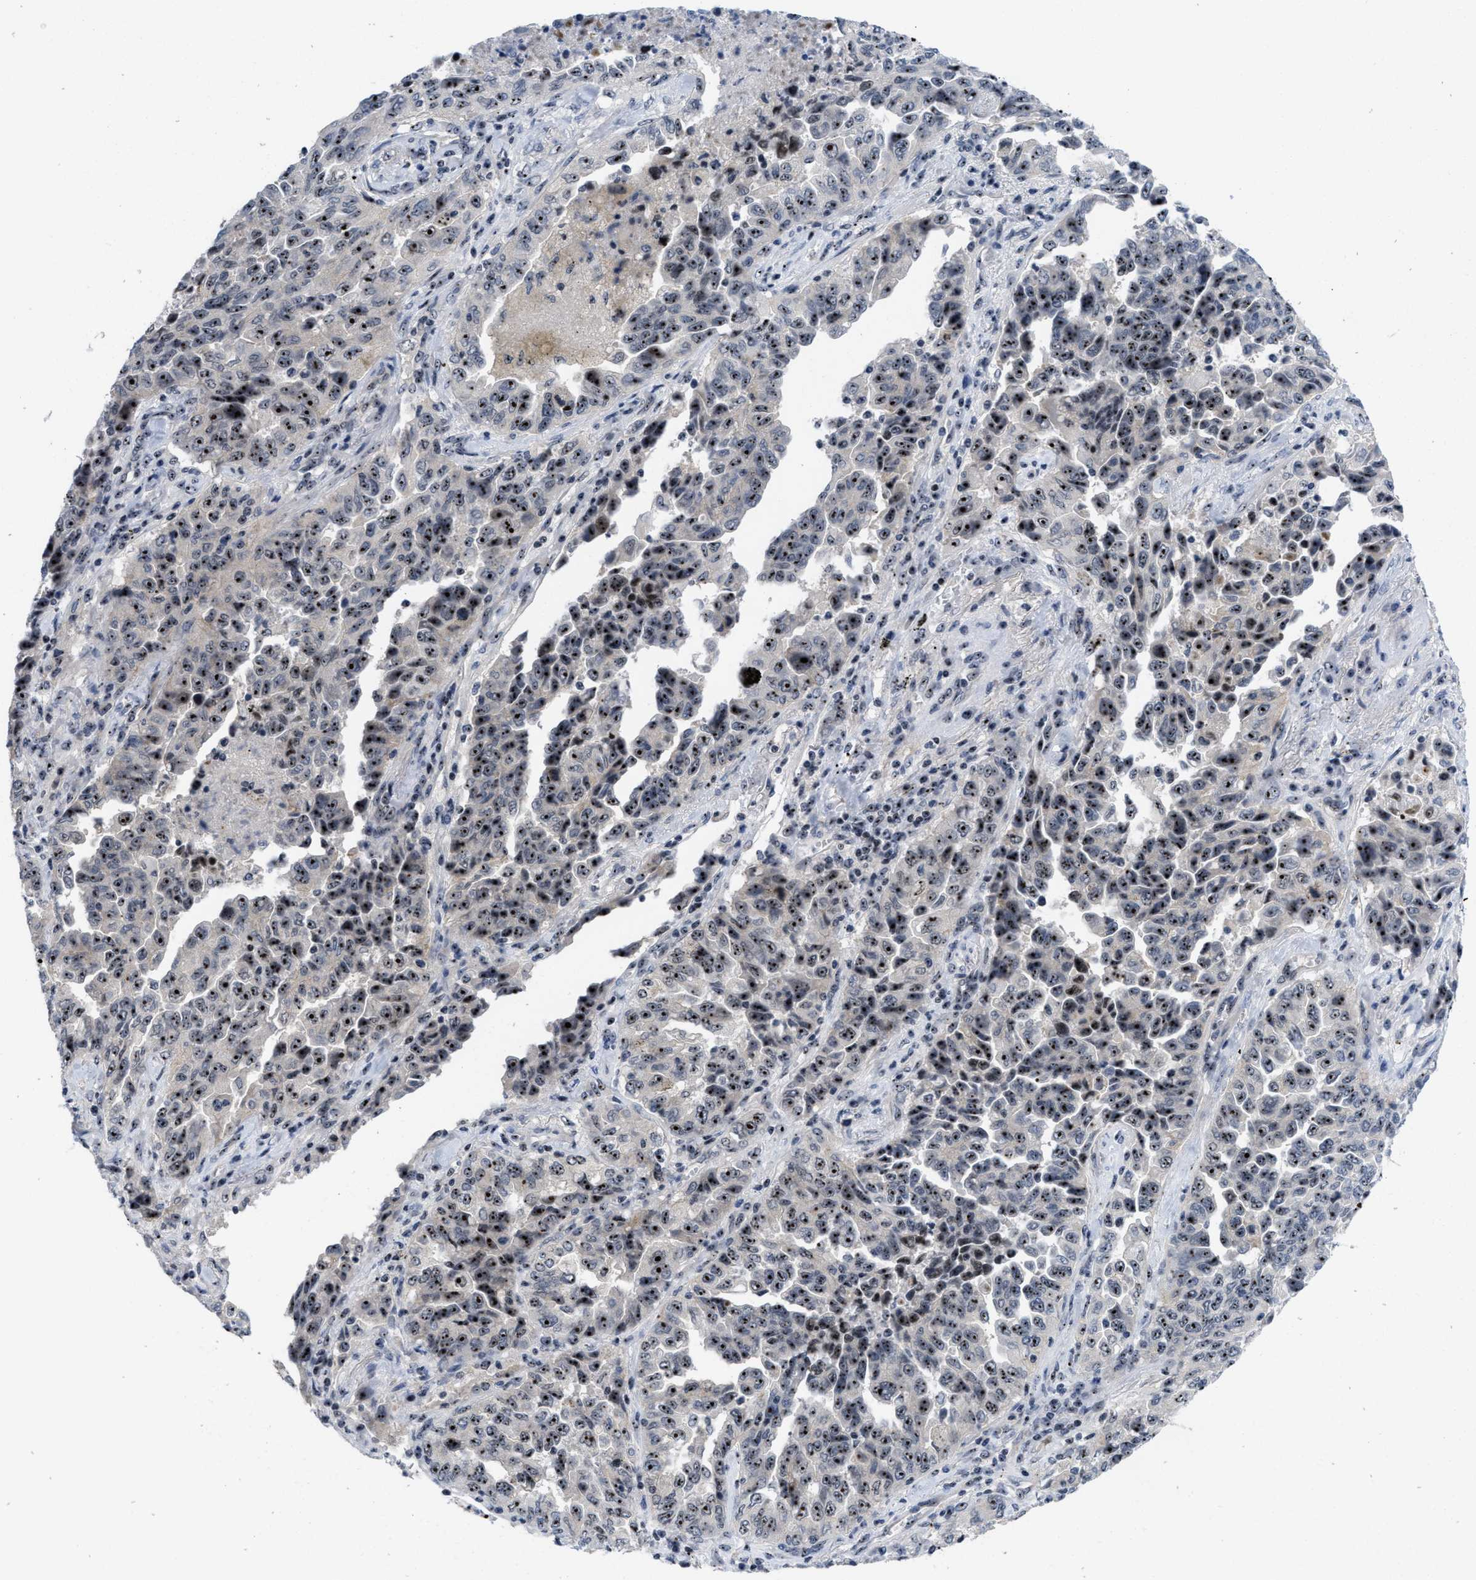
{"staining": {"intensity": "strong", "quantity": ">75%", "location": "nuclear"}, "tissue": "lung cancer", "cell_type": "Tumor cells", "image_type": "cancer", "snomed": [{"axis": "morphology", "description": "Adenocarcinoma, NOS"}, {"axis": "topography", "description": "Lung"}], "caption": "About >75% of tumor cells in human lung adenocarcinoma show strong nuclear protein positivity as visualized by brown immunohistochemical staining.", "gene": "NOP58", "patient": {"sex": "female", "age": 51}}